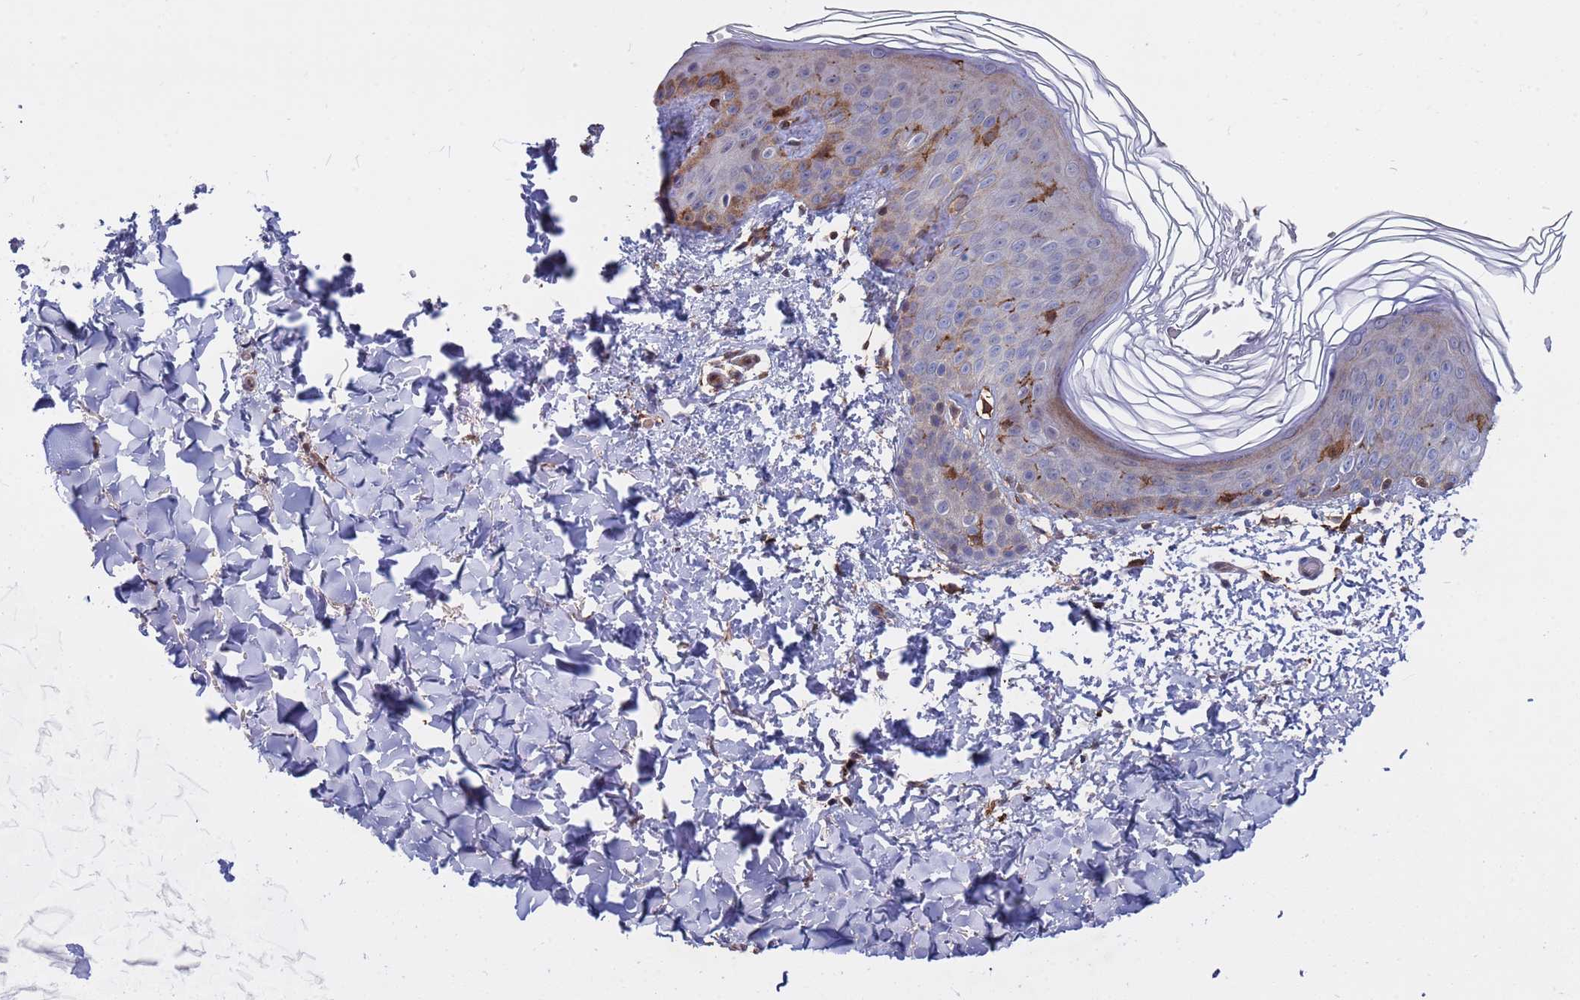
{"staining": {"intensity": "strong", "quantity": "25%-75%", "location": "cytoplasmic/membranous"}, "tissue": "skin", "cell_type": "Fibroblasts", "image_type": "normal", "snomed": [{"axis": "morphology", "description": "Normal tissue, NOS"}, {"axis": "topography", "description": "Skin"}], "caption": "Brown immunohistochemical staining in normal human skin shows strong cytoplasmic/membranous positivity in about 25%-75% of fibroblasts. (DAB (3,3'-diaminobenzidine) IHC with brightfield microscopy, high magnification).", "gene": "TMBIM6", "patient": {"sex": "female", "age": 58}}